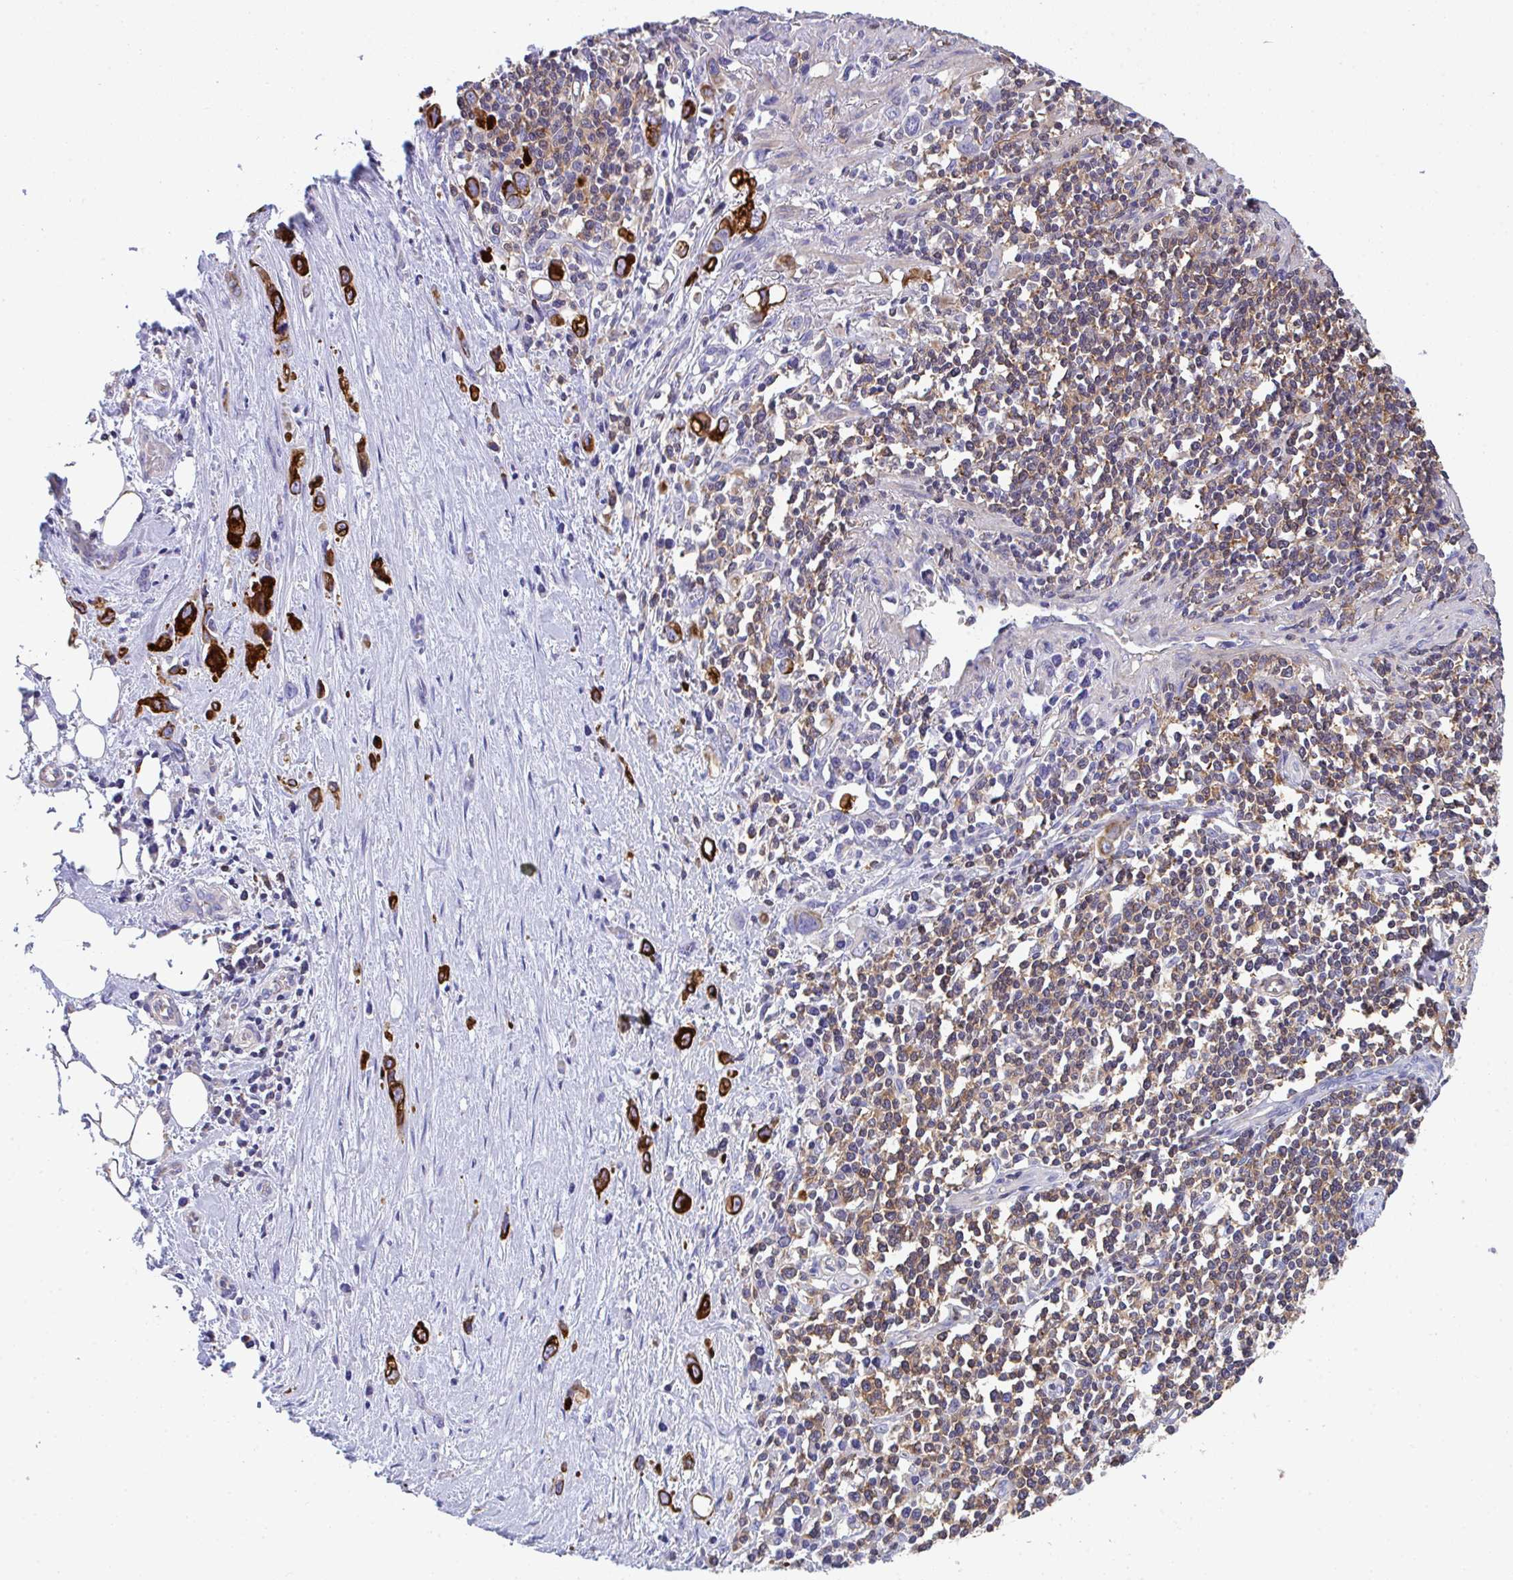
{"staining": {"intensity": "strong", "quantity": ">75%", "location": "cytoplasmic/membranous"}, "tissue": "stomach cancer", "cell_type": "Tumor cells", "image_type": "cancer", "snomed": [{"axis": "morphology", "description": "Adenocarcinoma, NOS"}, {"axis": "topography", "description": "Stomach, upper"}], "caption": "The micrograph exhibits staining of stomach cancer, revealing strong cytoplasmic/membranous protein expression (brown color) within tumor cells.", "gene": "TNFAIP8", "patient": {"sex": "male", "age": 75}}